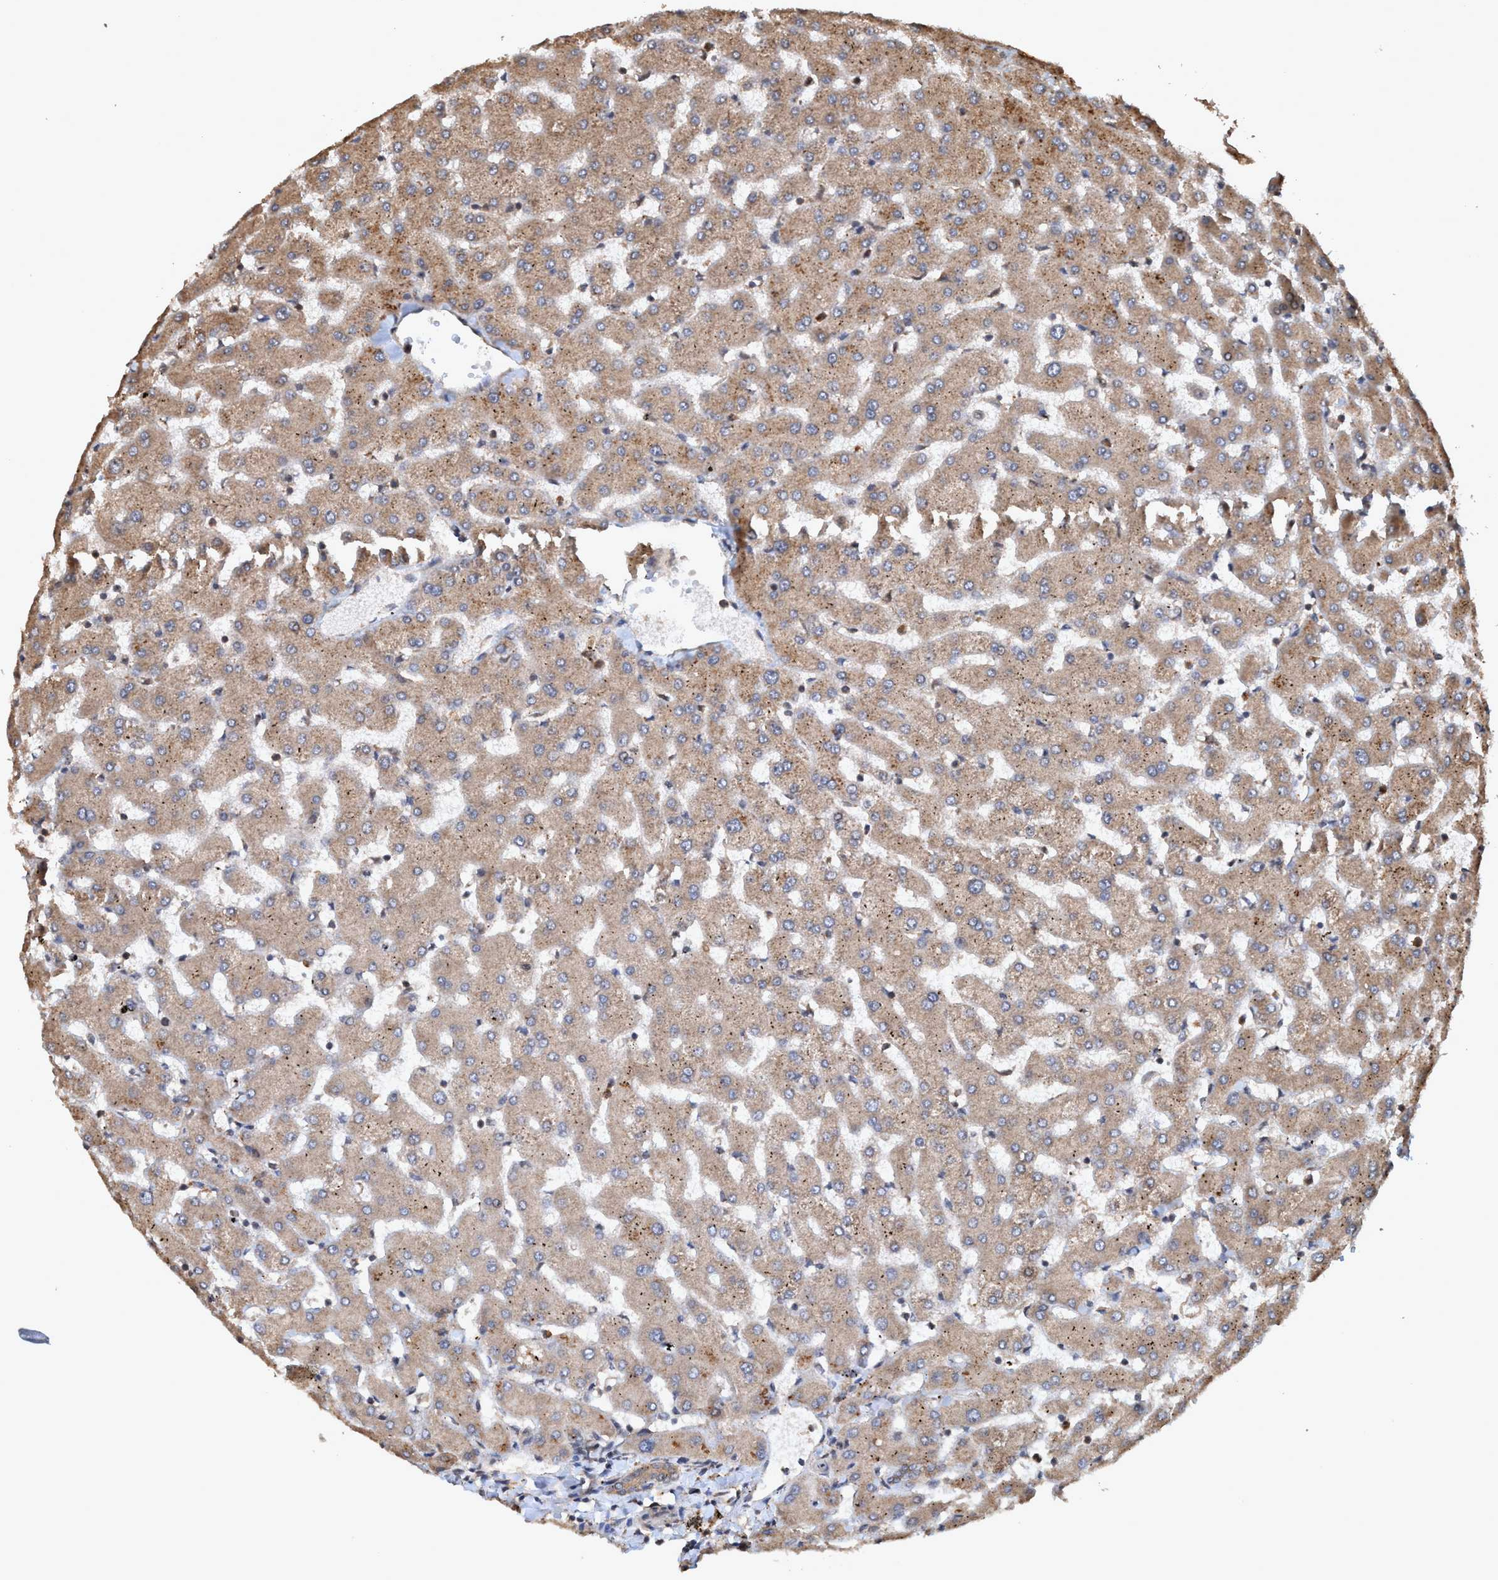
{"staining": {"intensity": "moderate", "quantity": ">75%", "location": "cytoplasmic/membranous"}, "tissue": "liver", "cell_type": "Cholangiocytes", "image_type": "normal", "snomed": [{"axis": "morphology", "description": "Normal tissue, NOS"}, {"axis": "topography", "description": "Liver"}], "caption": "Protein staining reveals moderate cytoplasmic/membranous staining in about >75% of cholangiocytes in benign liver.", "gene": "TRPC7", "patient": {"sex": "female", "age": 63}}